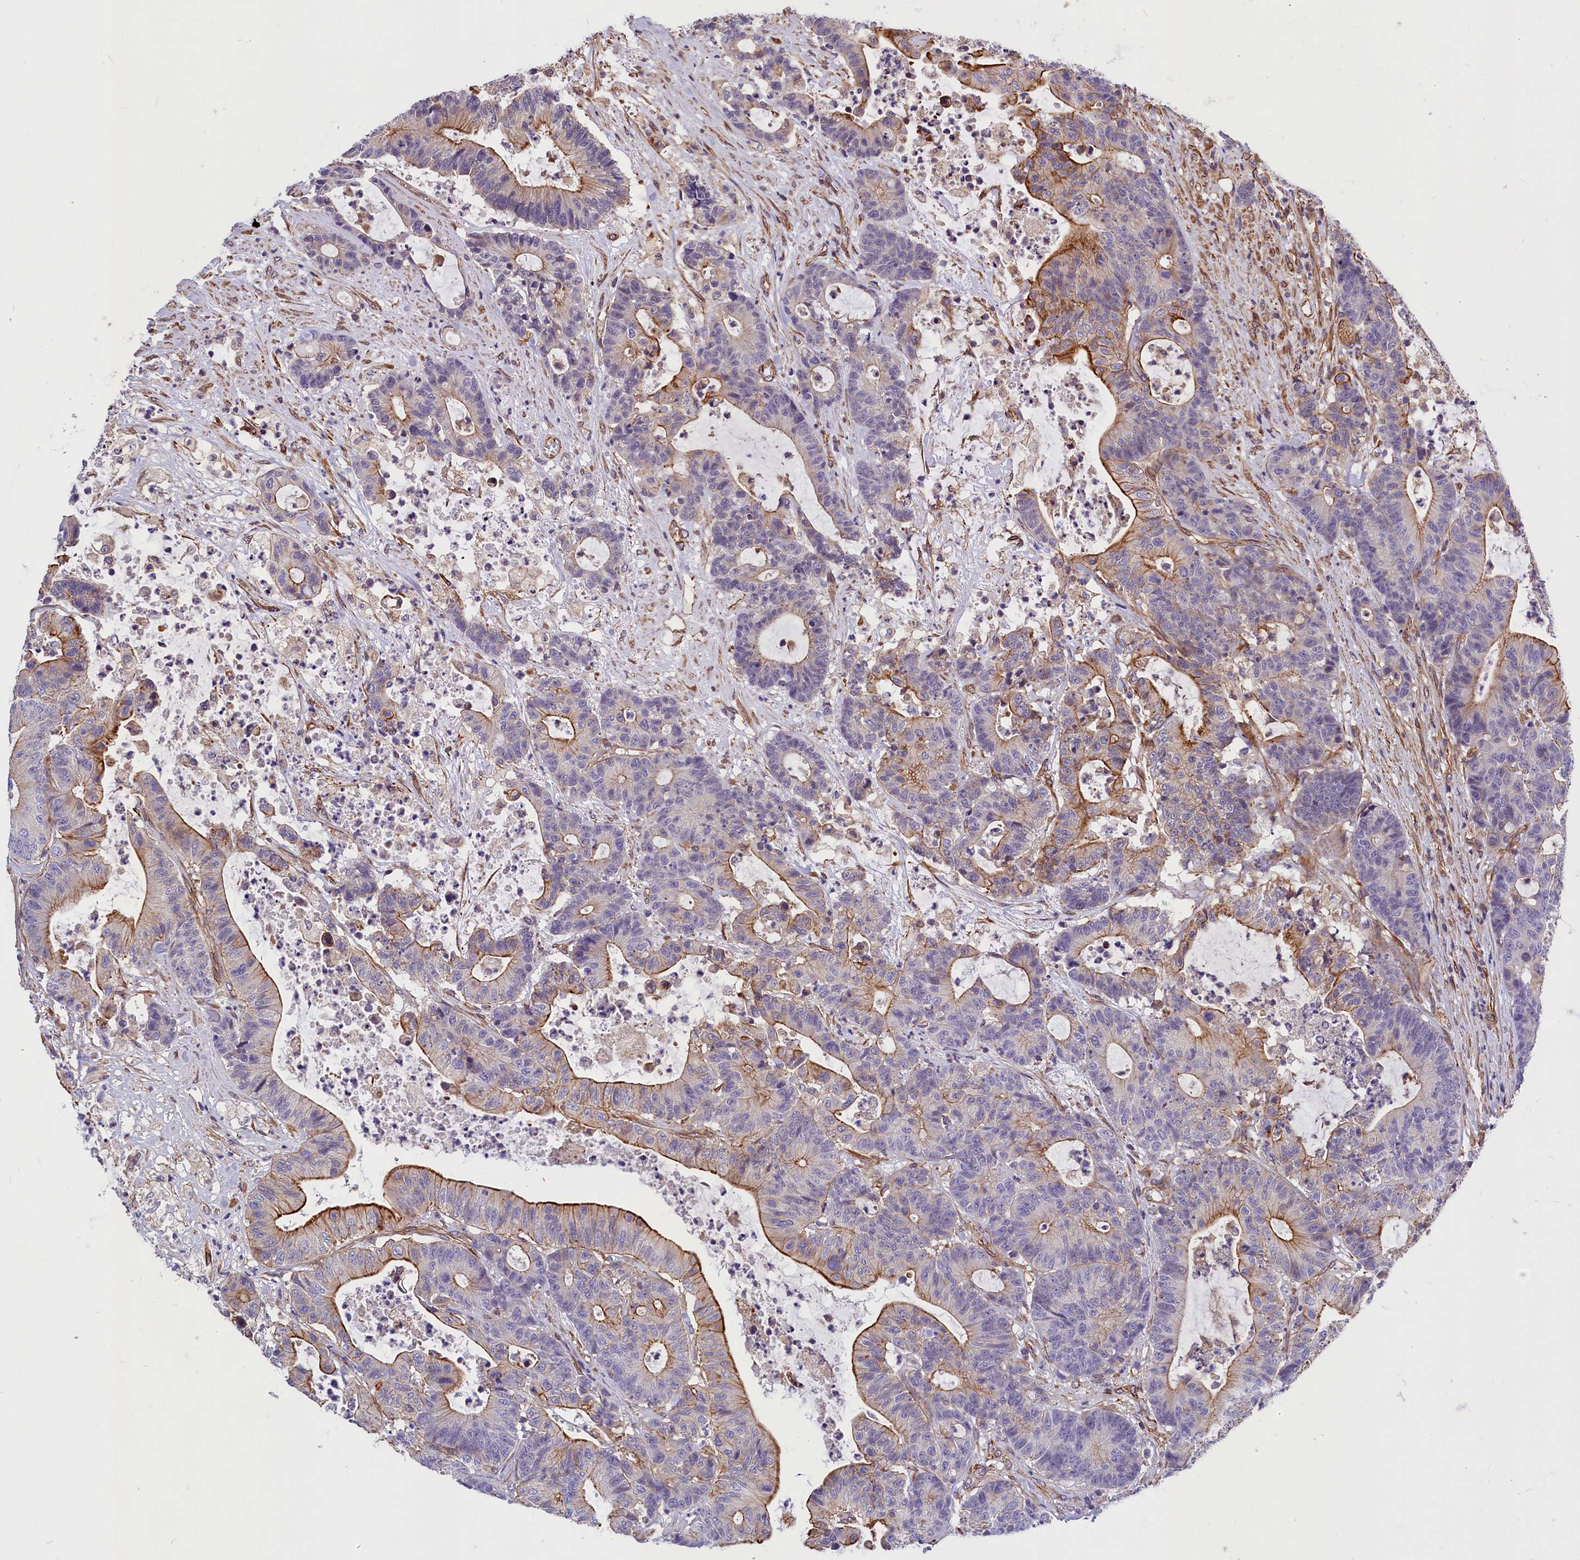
{"staining": {"intensity": "strong", "quantity": "25%-75%", "location": "cytoplasmic/membranous"}, "tissue": "colorectal cancer", "cell_type": "Tumor cells", "image_type": "cancer", "snomed": [{"axis": "morphology", "description": "Adenocarcinoma, NOS"}, {"axis": "topography", "description": "Colon"}], "caption": "About 25%-75% of tumor cells in human colorectal cancer (adenocarcinoma) demonstrate strong cytoplasmic/membranous protein positivity as visualized by brown immunohistochemical staining.", "gene": "MED20", "patient": {"sex": "female", "age": 84}}